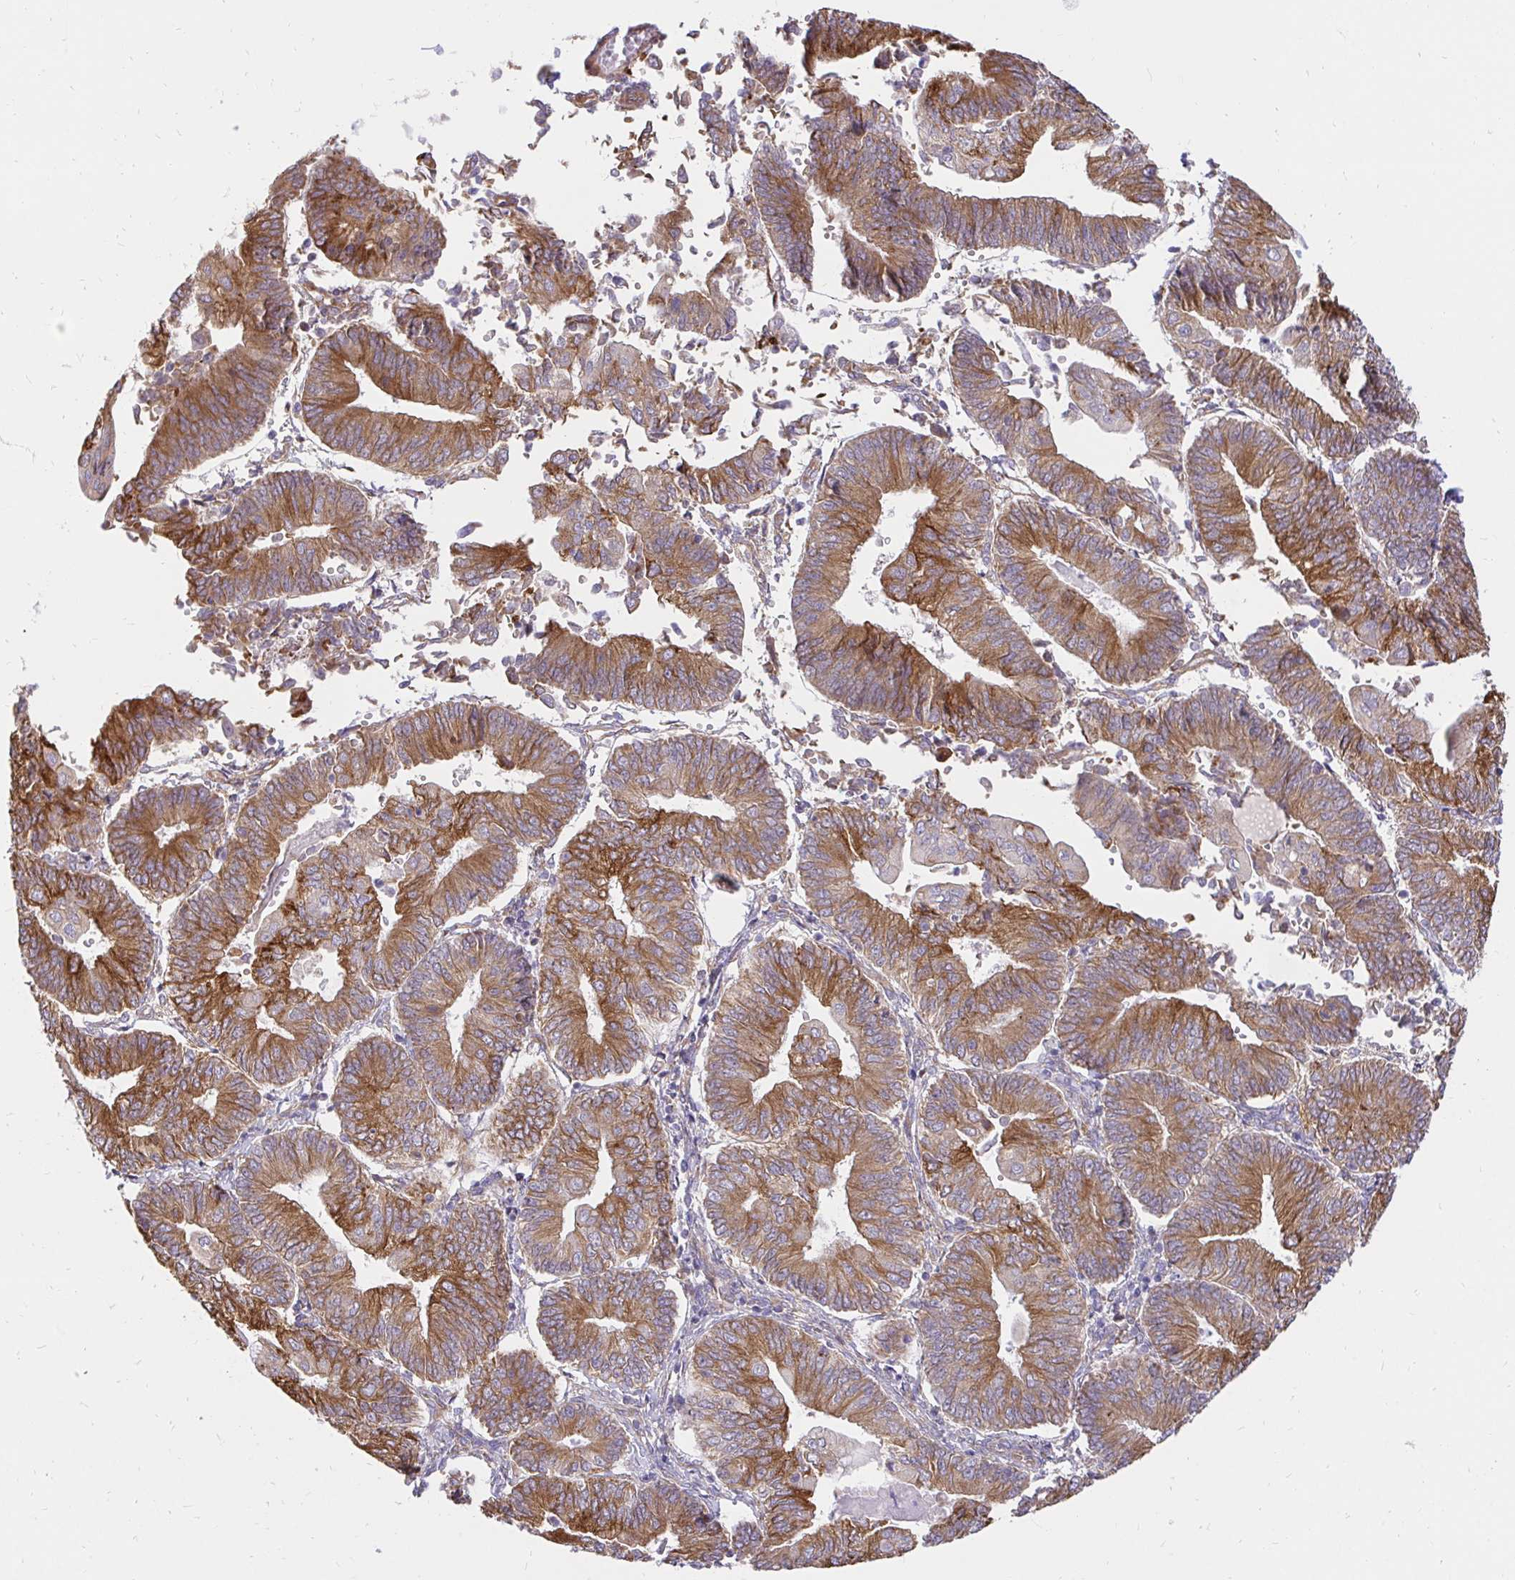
{"staining": {"intensity": "strong", "quantity": ">75%", "location": "cytoplasmic/membranous"}, "tissue": "endometrial cancer", "cell_type": "Tumor cells", "image_type": "cancer", "snomed": [{"axis": "morphology", "description": "Adenocarcinoma, NOS"}, {"axis": "topography", "description": "Endometrium"}], "caption": "High-magnification brightfield microscopy of endometrial cancer (adenocarcinoma) stained with DAB (brown) and counterstained with hematoxylin (blue). tumor cells exhibit strong cytoplasmic/membranous positivity is present in approximately>75% of cells. Nuclei are stained in blue.", "gene": "NAALAD2", "patient": {"sex": "female", "age": 65}}